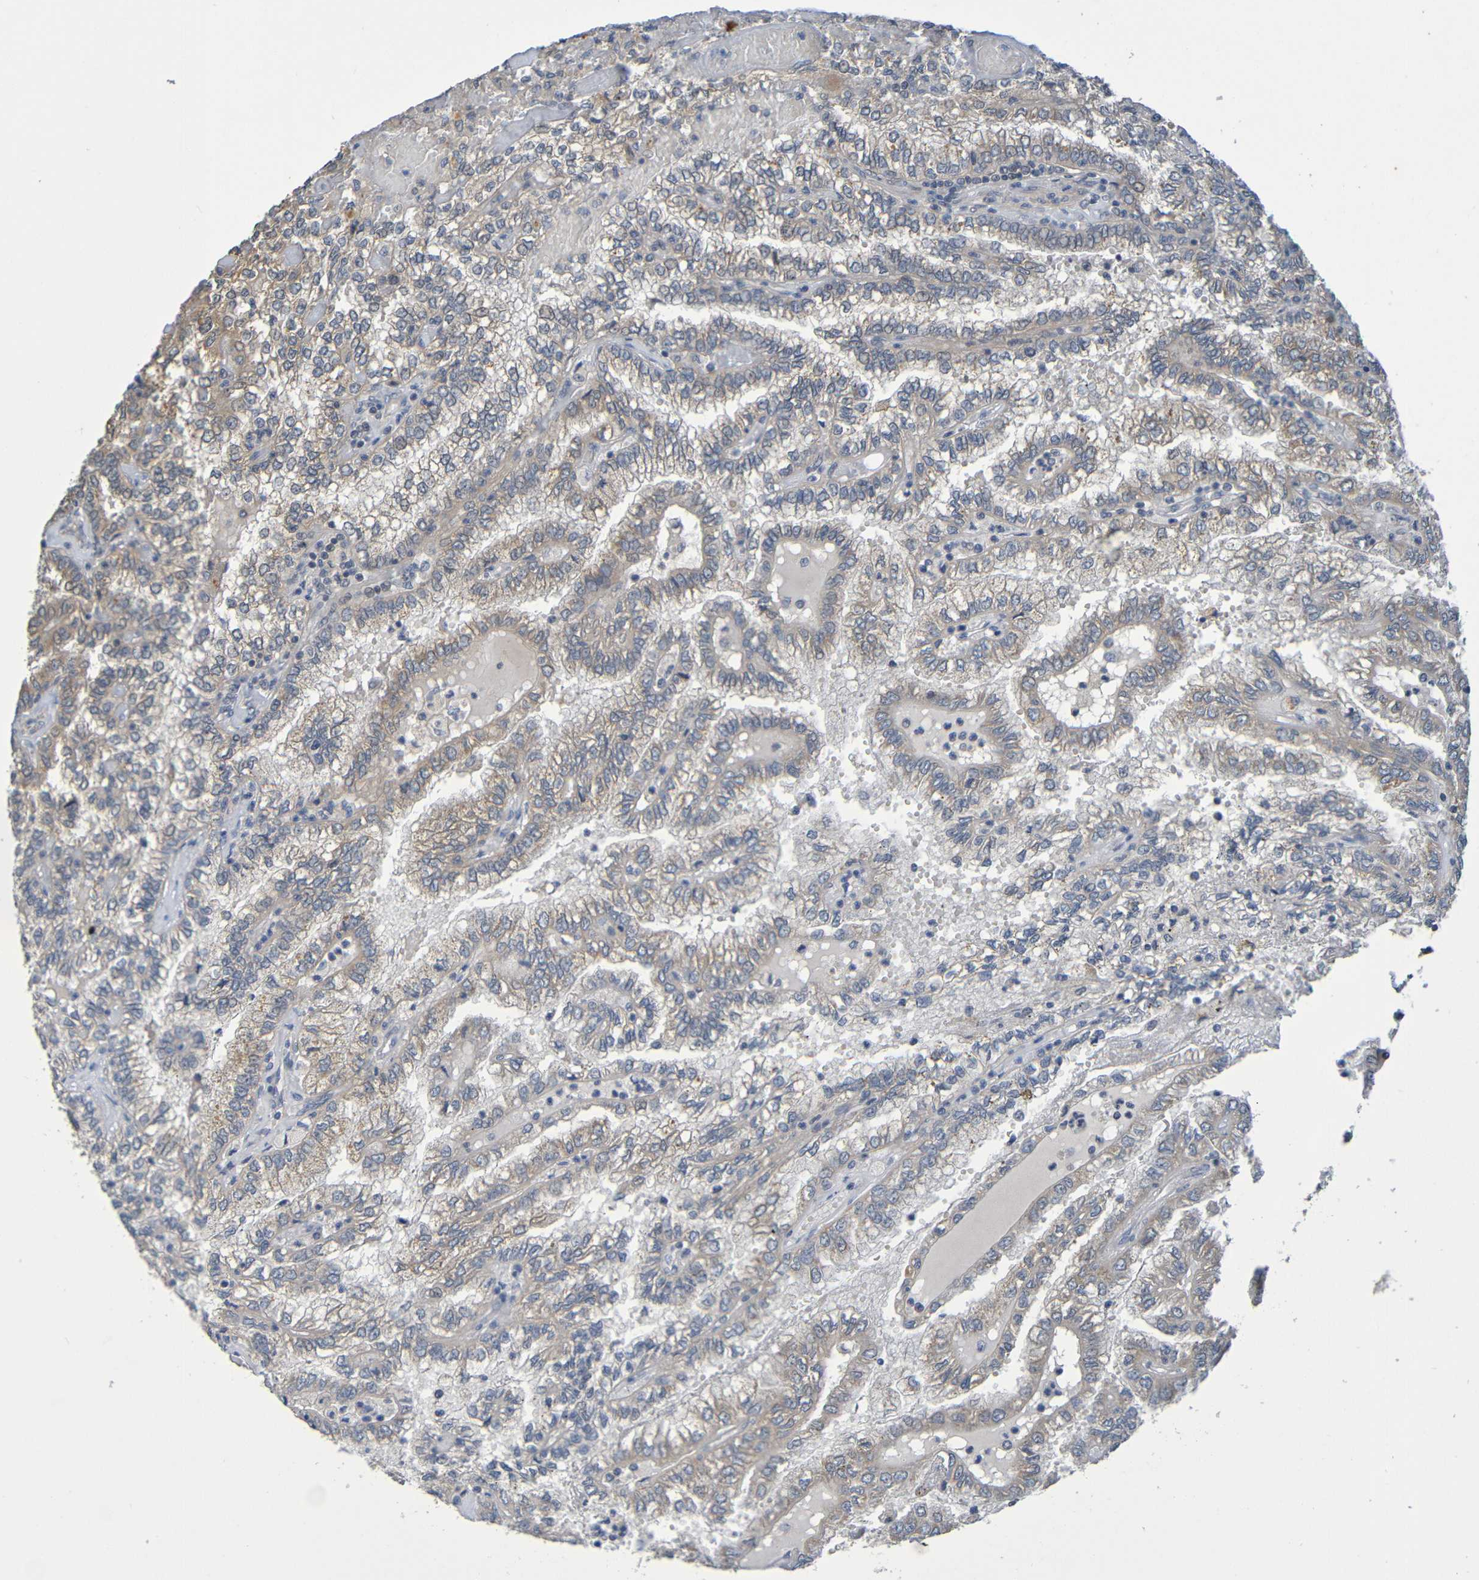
{"staining": {"intensity": "weak", "quantity": ">75%", "location": "cytoplasmic/membranous"}, "tissue": "renal cancer", "cell_type": "Tumor cells", "image_type": "cancer", "snomed": [{"axis": "morphology", "description": "Inflammation, NOS"}, {"axis": "morphology", "description": "Adenocarcinoma, NOS"}, {"axis": "topography", "description": "Kidney"}], "caption": "Adenocarcinoma (renal) was stained to show a protein in brown. There is low levels of weak cytoplasmic/membranous staining in about >75% of tumor cells.", "gene": "CYP4F2", "patient": {"sex": "male", "age": 68}}